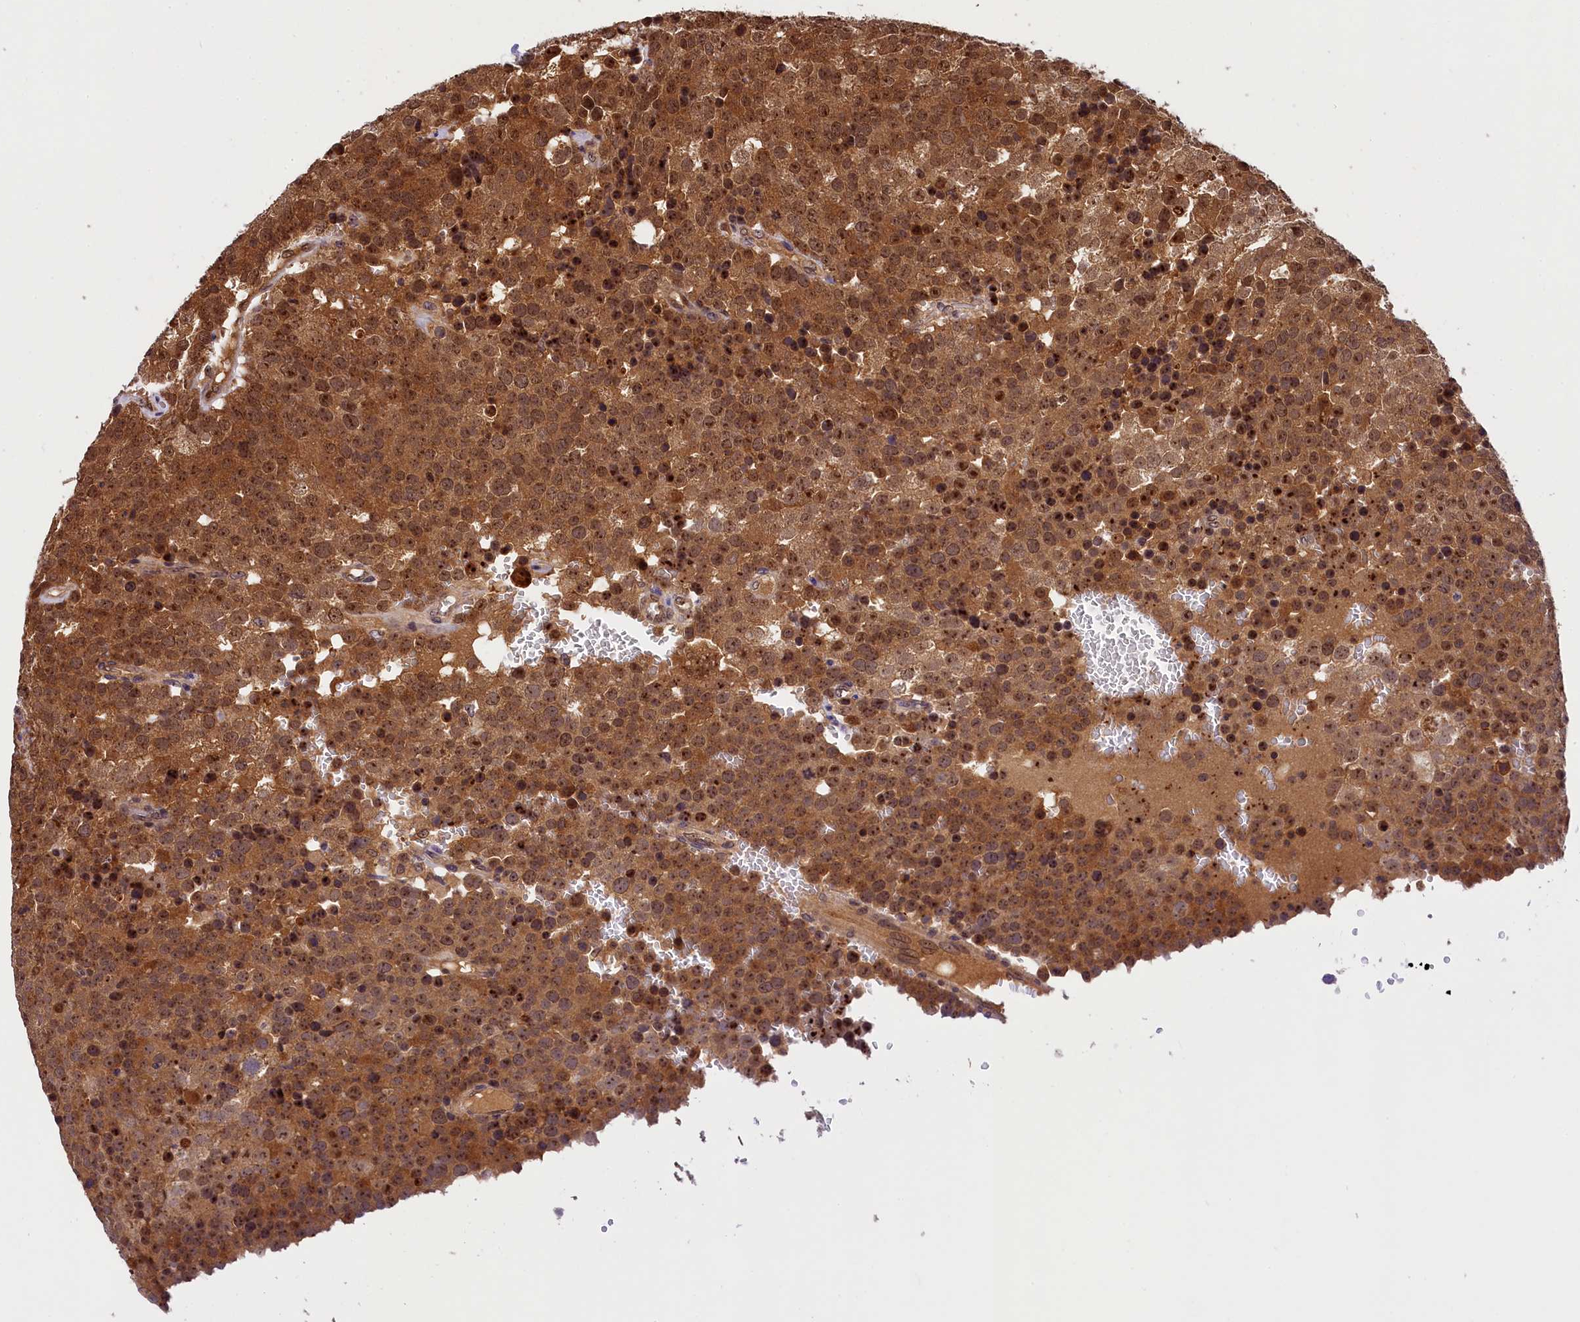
{"staining": {"intensity": "moderate", "quantity": ">75%", "location": "cytoplasmic/membranous,nuclear"}, "tissue": "testis cancer", "cell_type": "Tumor cells", "image_type": "cancer", "snomed": [{"axis": "morphology", "description": "Seminoma, NOS"}, {"axis": "topography", "description": "Testis"}], "caption": "A high-resolution photomicrograph shows immunohistochemistry (IHC) staining of testis cancer (seminoma), which demonstrates moderate cytoplasmic/membranous and nuclear positivity in approximately >75% of tumor cells.", "gene": "EIF6", "patient": {"sex": "male", "age": 71}}